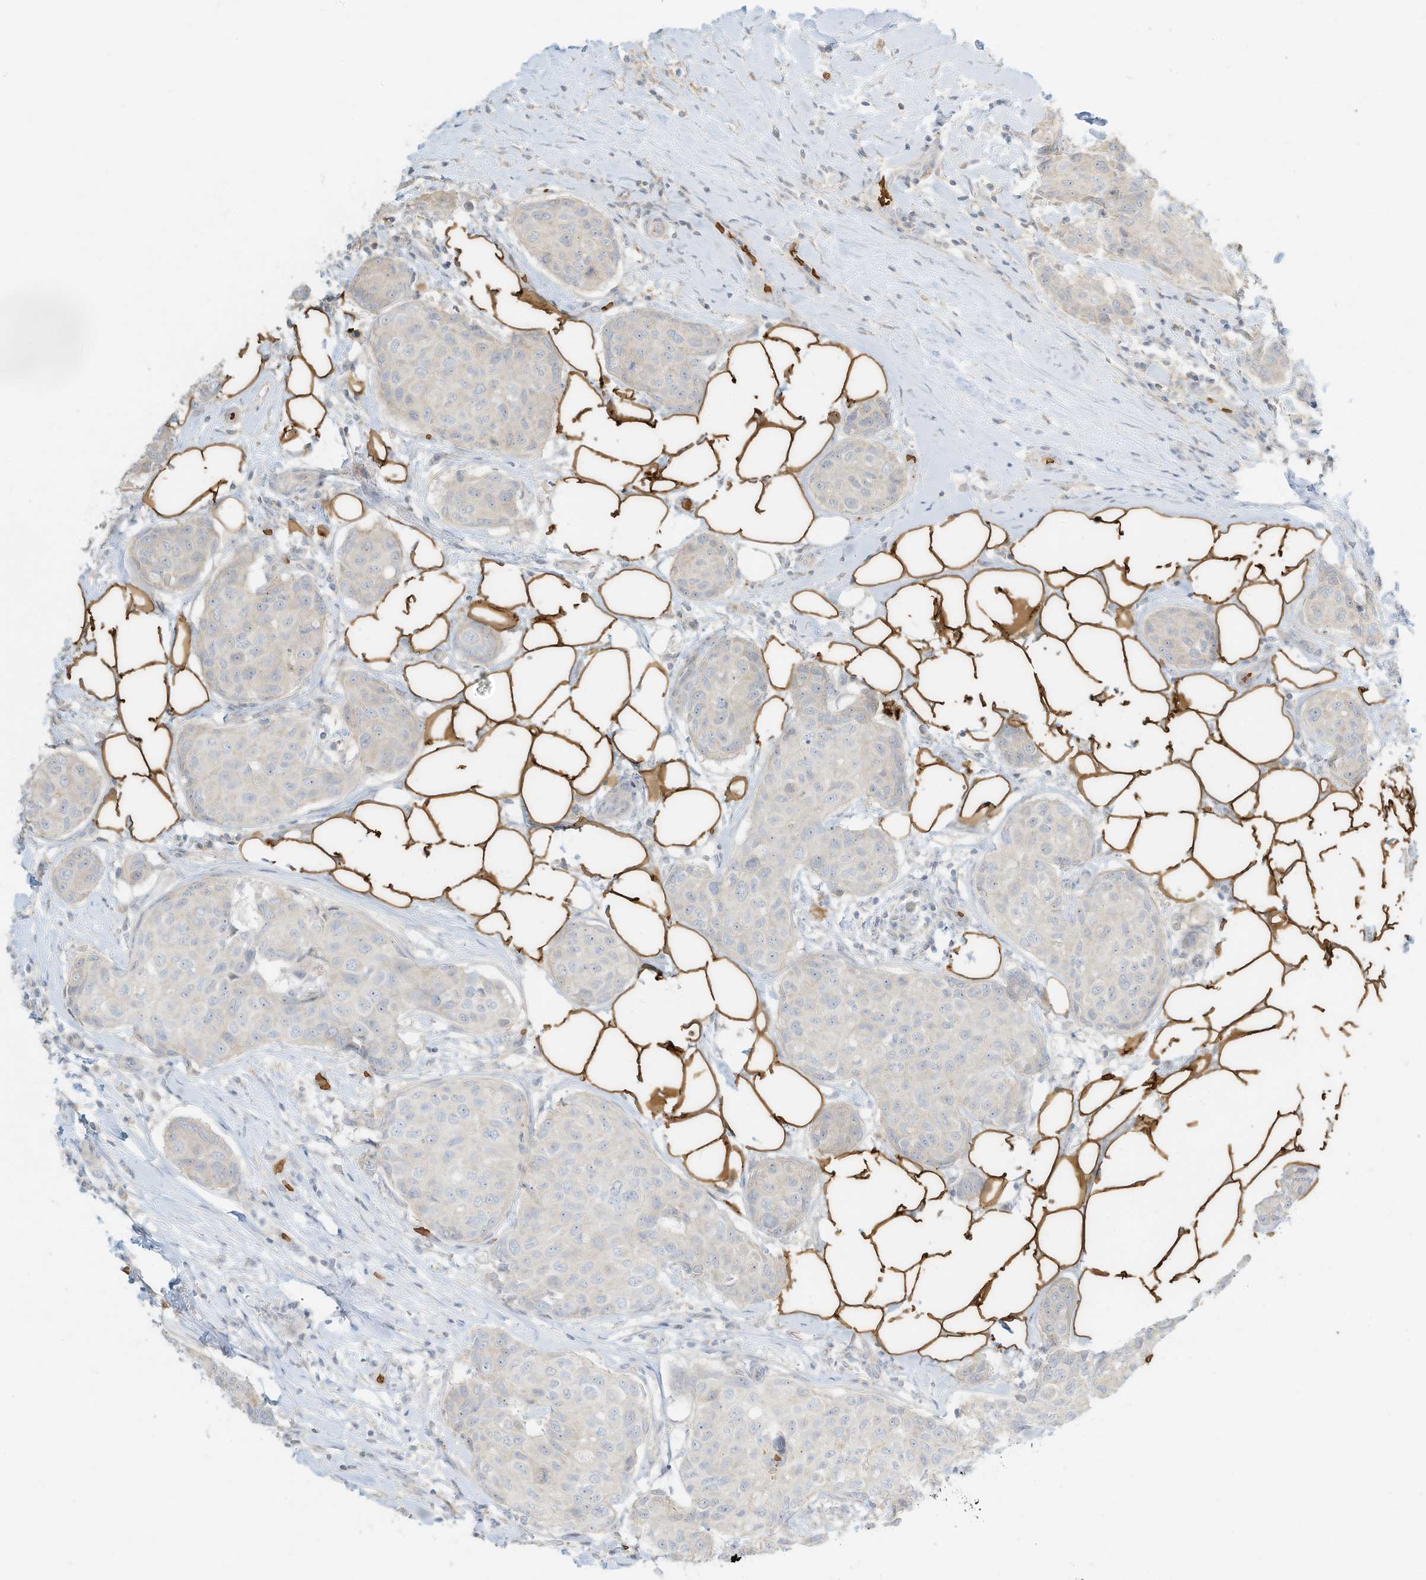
{"staining": {"intensity": "negative", "quantity": "none", "location": "none"}, "tissue": "breast cancer", "cell_type": "Tumor cells", "image_type": "cancer", "snomed": [{"axis": "morphology", "description": "Duct carcinoma"}, {"axis": "topography", "description": "Breast"}], "caption": "Immunohistochemistry of human breast cancer displays no staining in tumor cells.", "gene": "OFD1", "patient": {"sex": "female", "age": 80}}